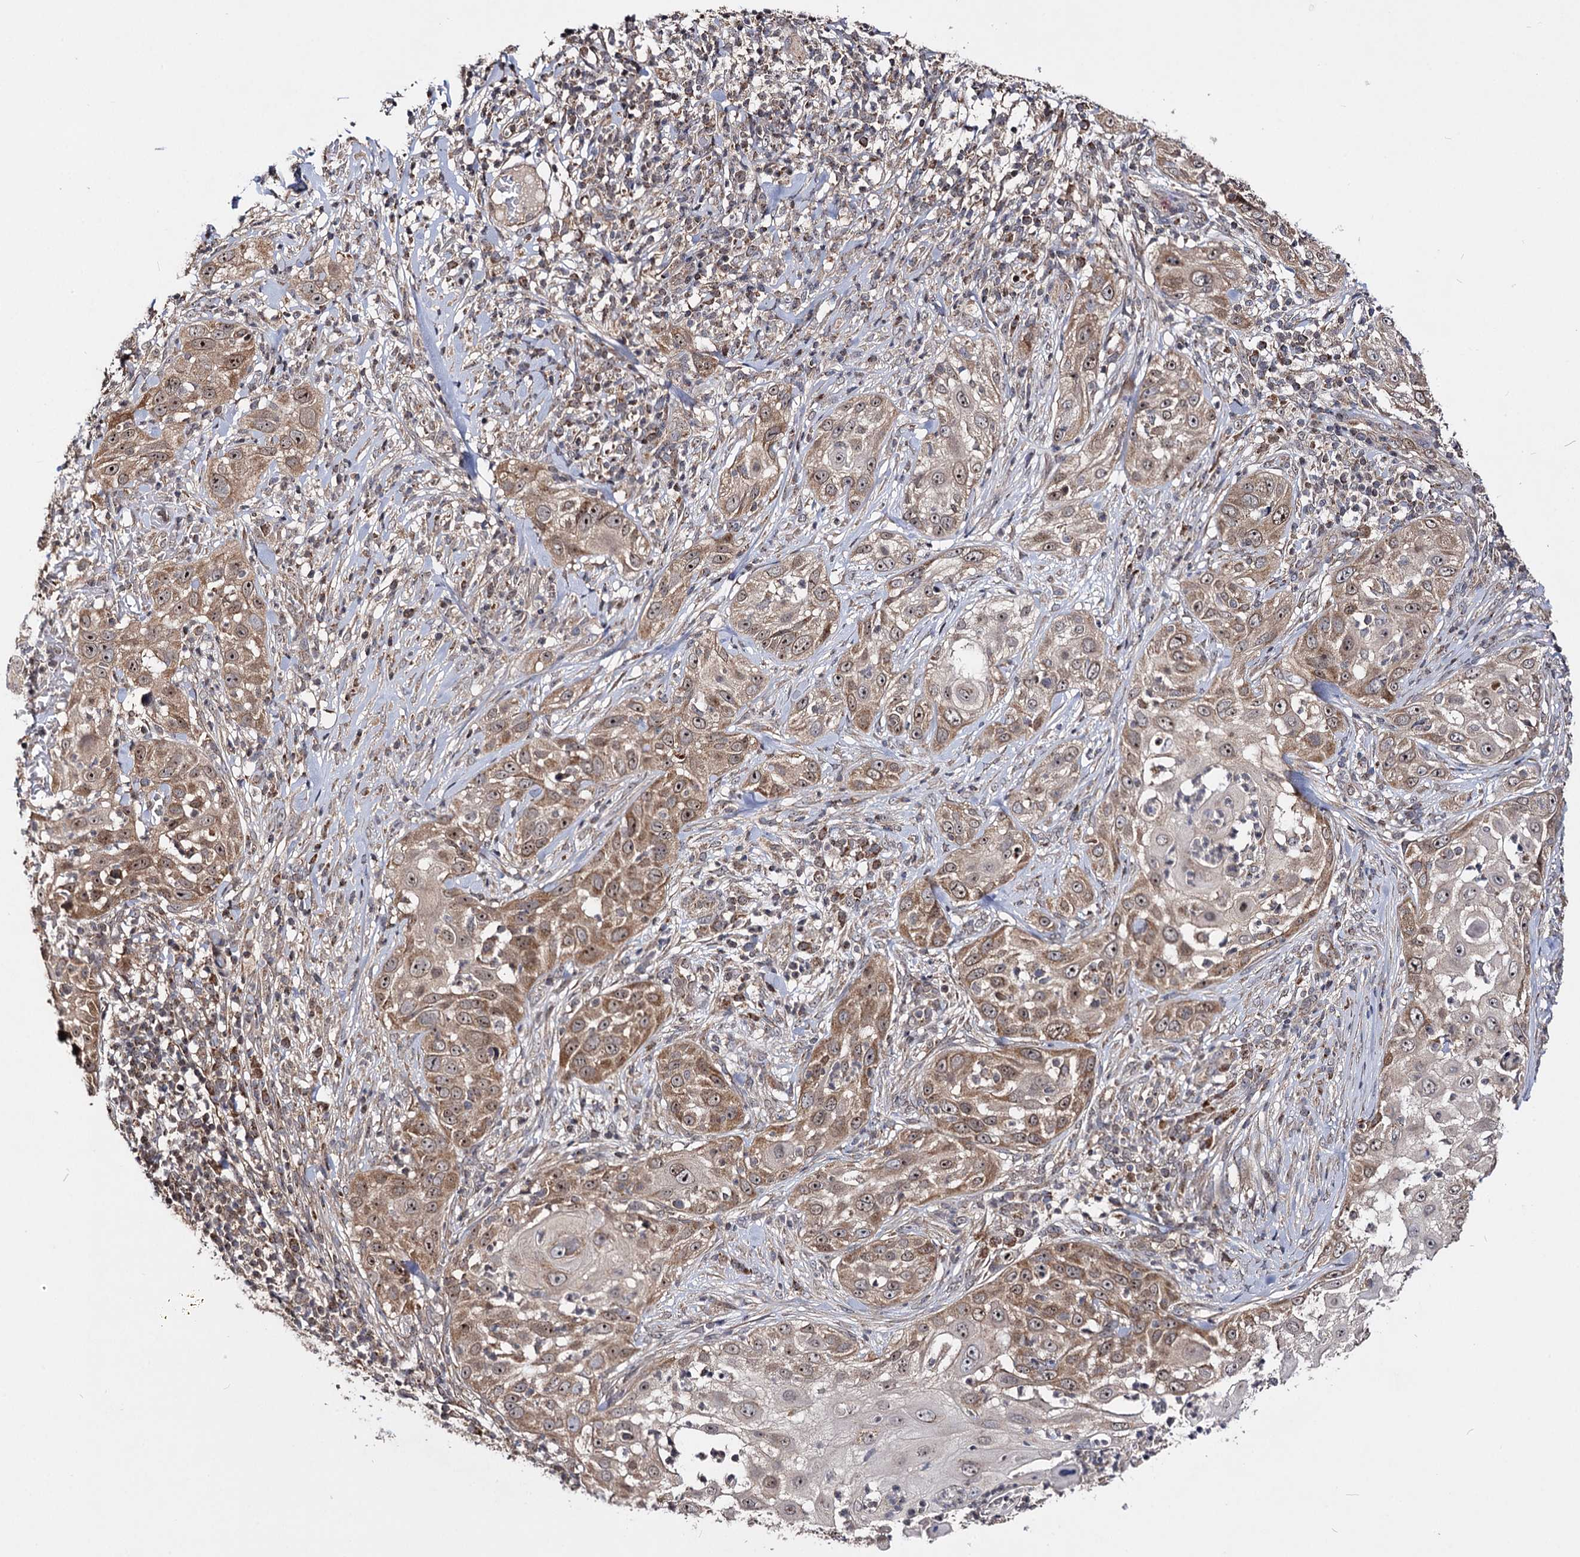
{"staining": {"intensity": "moderate", "quantity": ">75%", "location": "cytoplasmic/membranous"}, "tissue": "skin cancer", "cell_type": "Tumor cells", "image_type": "cancer", "snomed": [{"axis": "morphology", "description": "Squamous cell carcinoma, NOS"}, {"axis": "topography", "description": "Skin"}], "caption": "Immunohistochemistry (IHC) micrograph of human skin cancer stained for a protein (brown), which displays medium levels of moderate cytoplasmic/membranous positivity in approximately >75% of tumor cells.", "gene": "CEP76", "patient": {"sex": "female", "age": 44}}